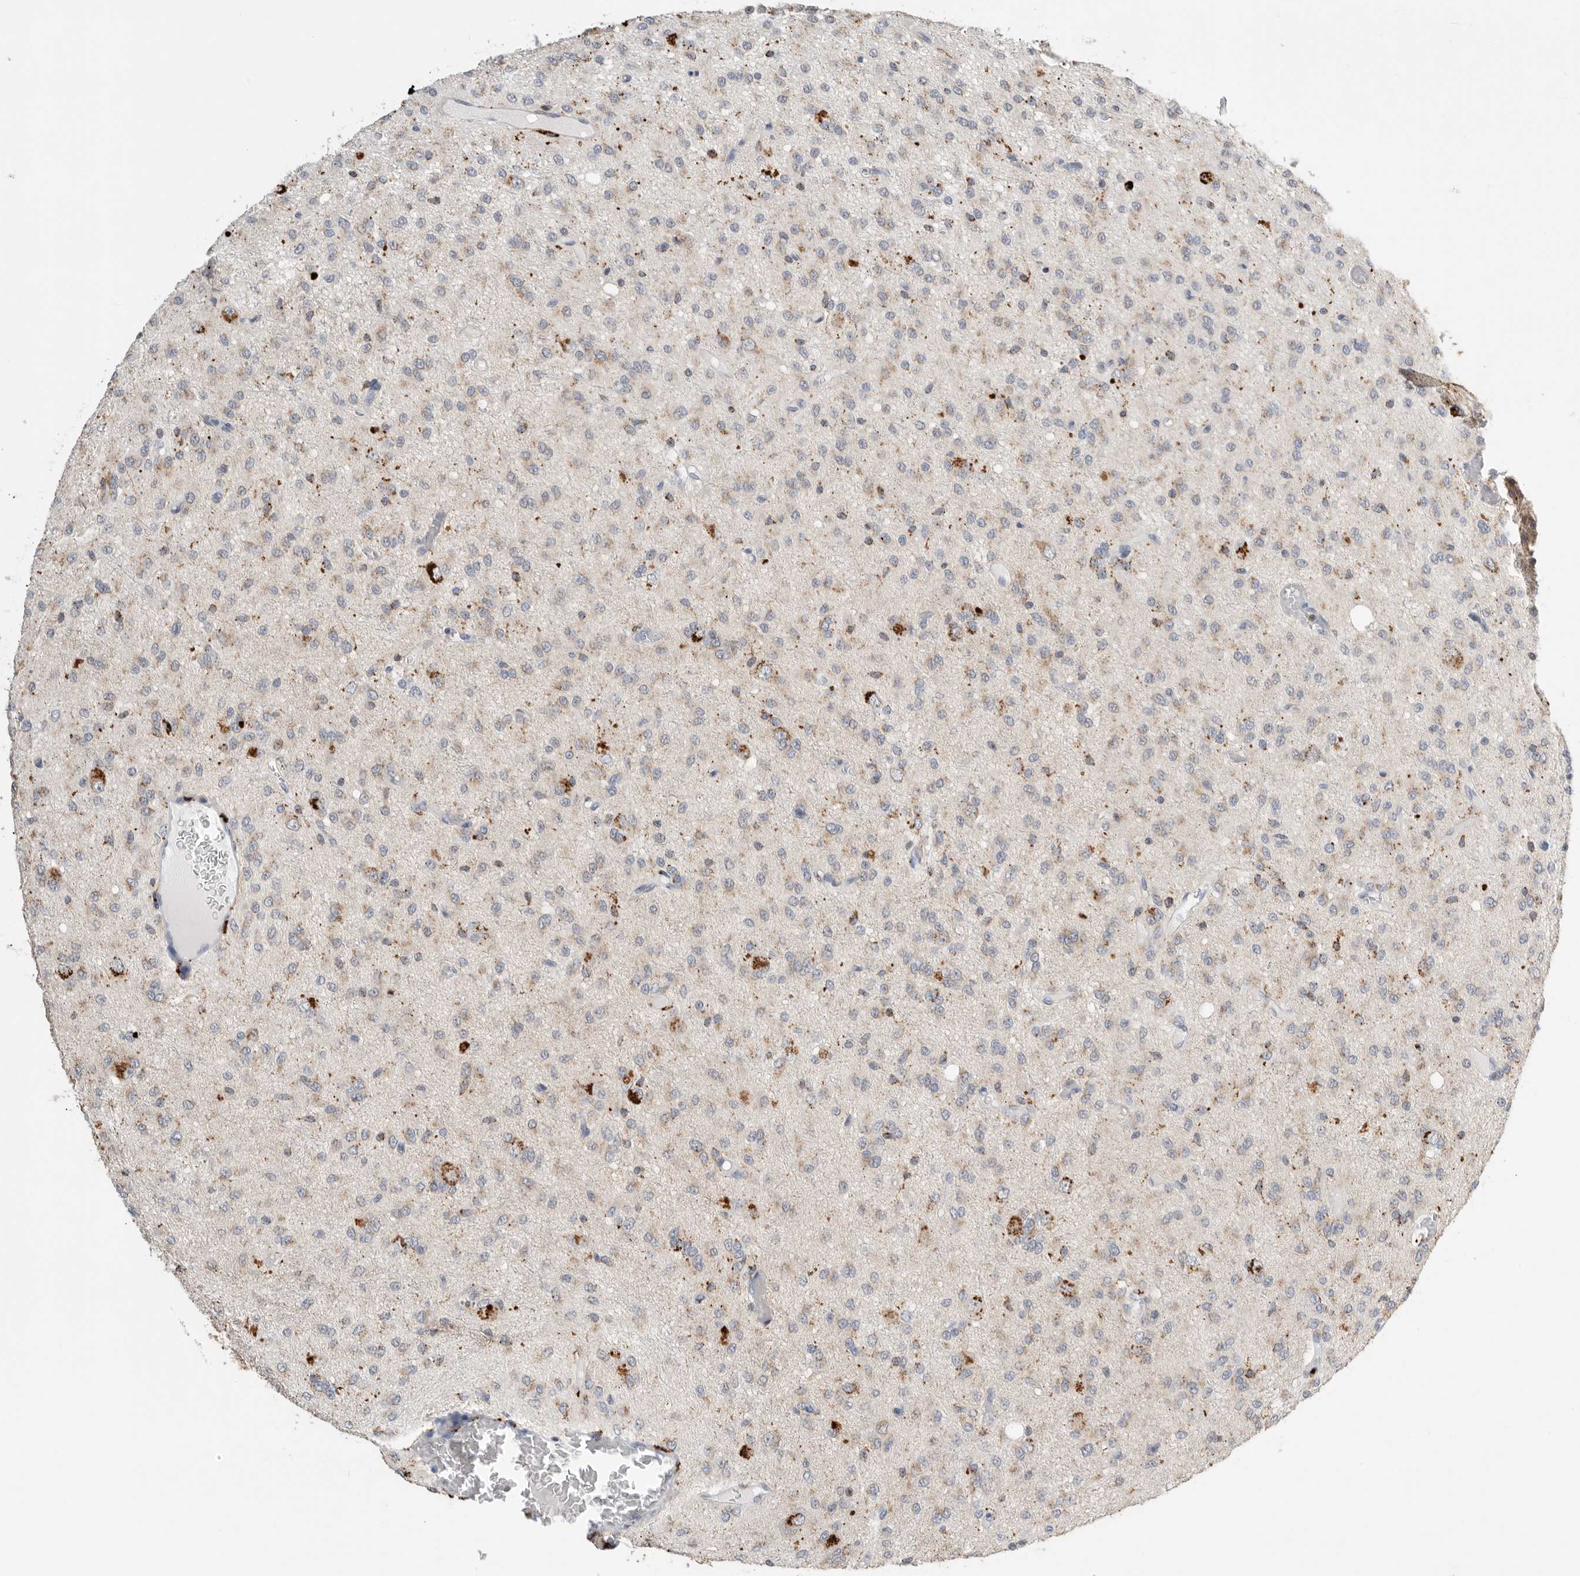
{"staining": {"intensity": "weak", "quantity": "<25%", "location": "cytoplasmic/membranous"}, "tissue": "glioma", "cell_type": "Tumor cells", "image_type": "cancer", "snomed": [{"axis": "morphology", "description": "Glioma, malignant, High grade"}, {"axis": "topography", "description": "Brain"}], "caption": "DAB immunohistochemical staining of malignant glioma (high-grade) shows no significant positivity in tumor cells. The staining was performed using DAB to visualize the protein expression in brown, while the nuclei were stained in blue with hematoxylin (Magnification: 20x).", "gene": "GGH", "patient": {"sex": "female", "age": 59}}